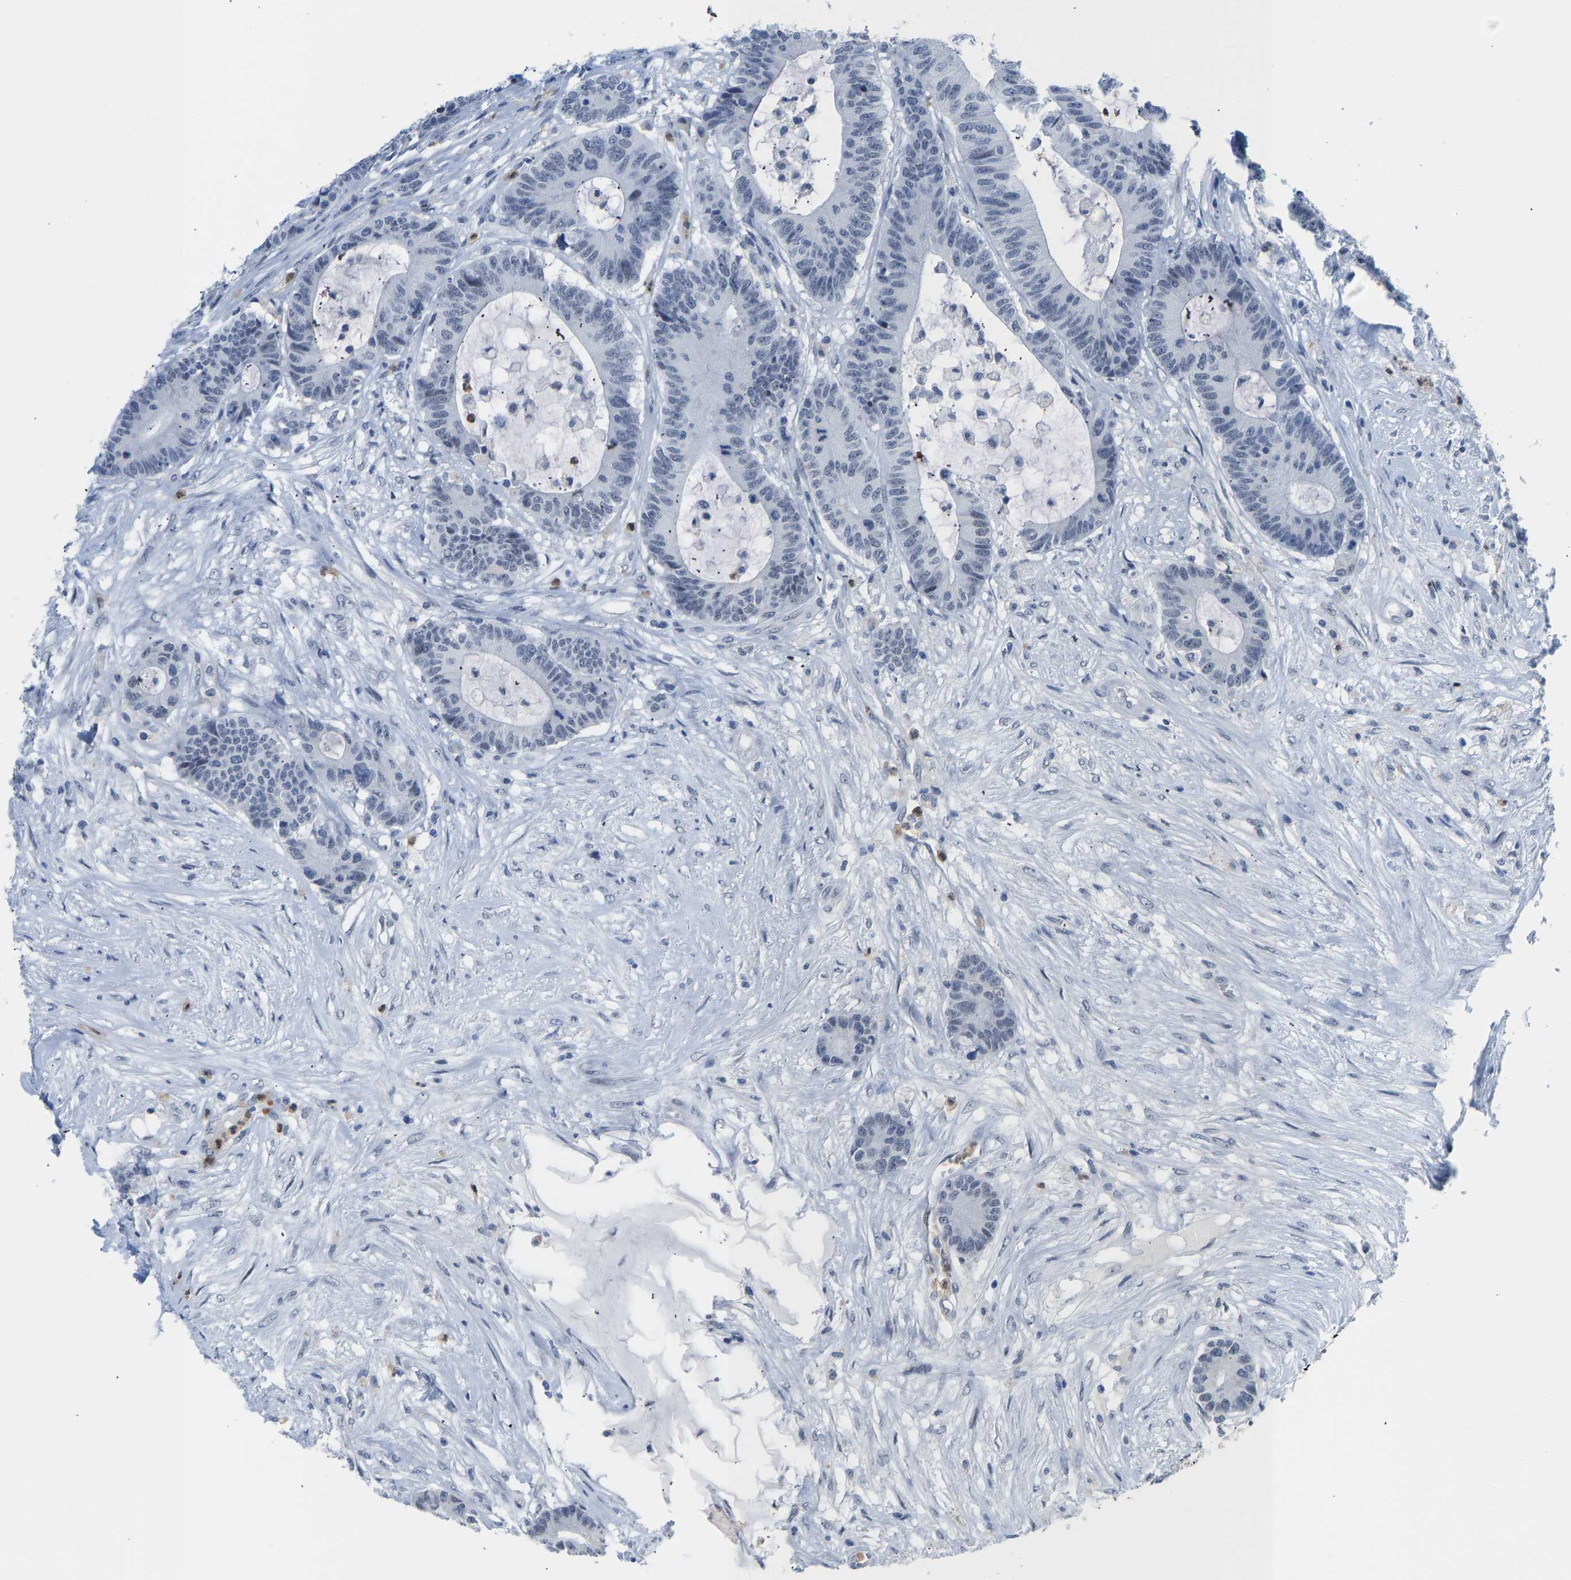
{"staining": {"intensity": "negative", "quantity": "none", "location": "none"}, "tissue": "colorectal cancer", "cell_type": "Tumor cells", "image_type": "cancer", "snomed": [{"axis": "morphology", "description": "Adenocarcinoma, NOS"}, {"axis": "topography", "description": "Colon"}], "caption": "The micrograph exhibits no significant expression in tumor cells of adenocarcinoma (colorectal). (DAB (3,3'-diaminobenzidine) immunohistochemistry (IHC), high magnification).", "gene": "TXNDC2", "patient": {"sex": "female", "age": 84}}